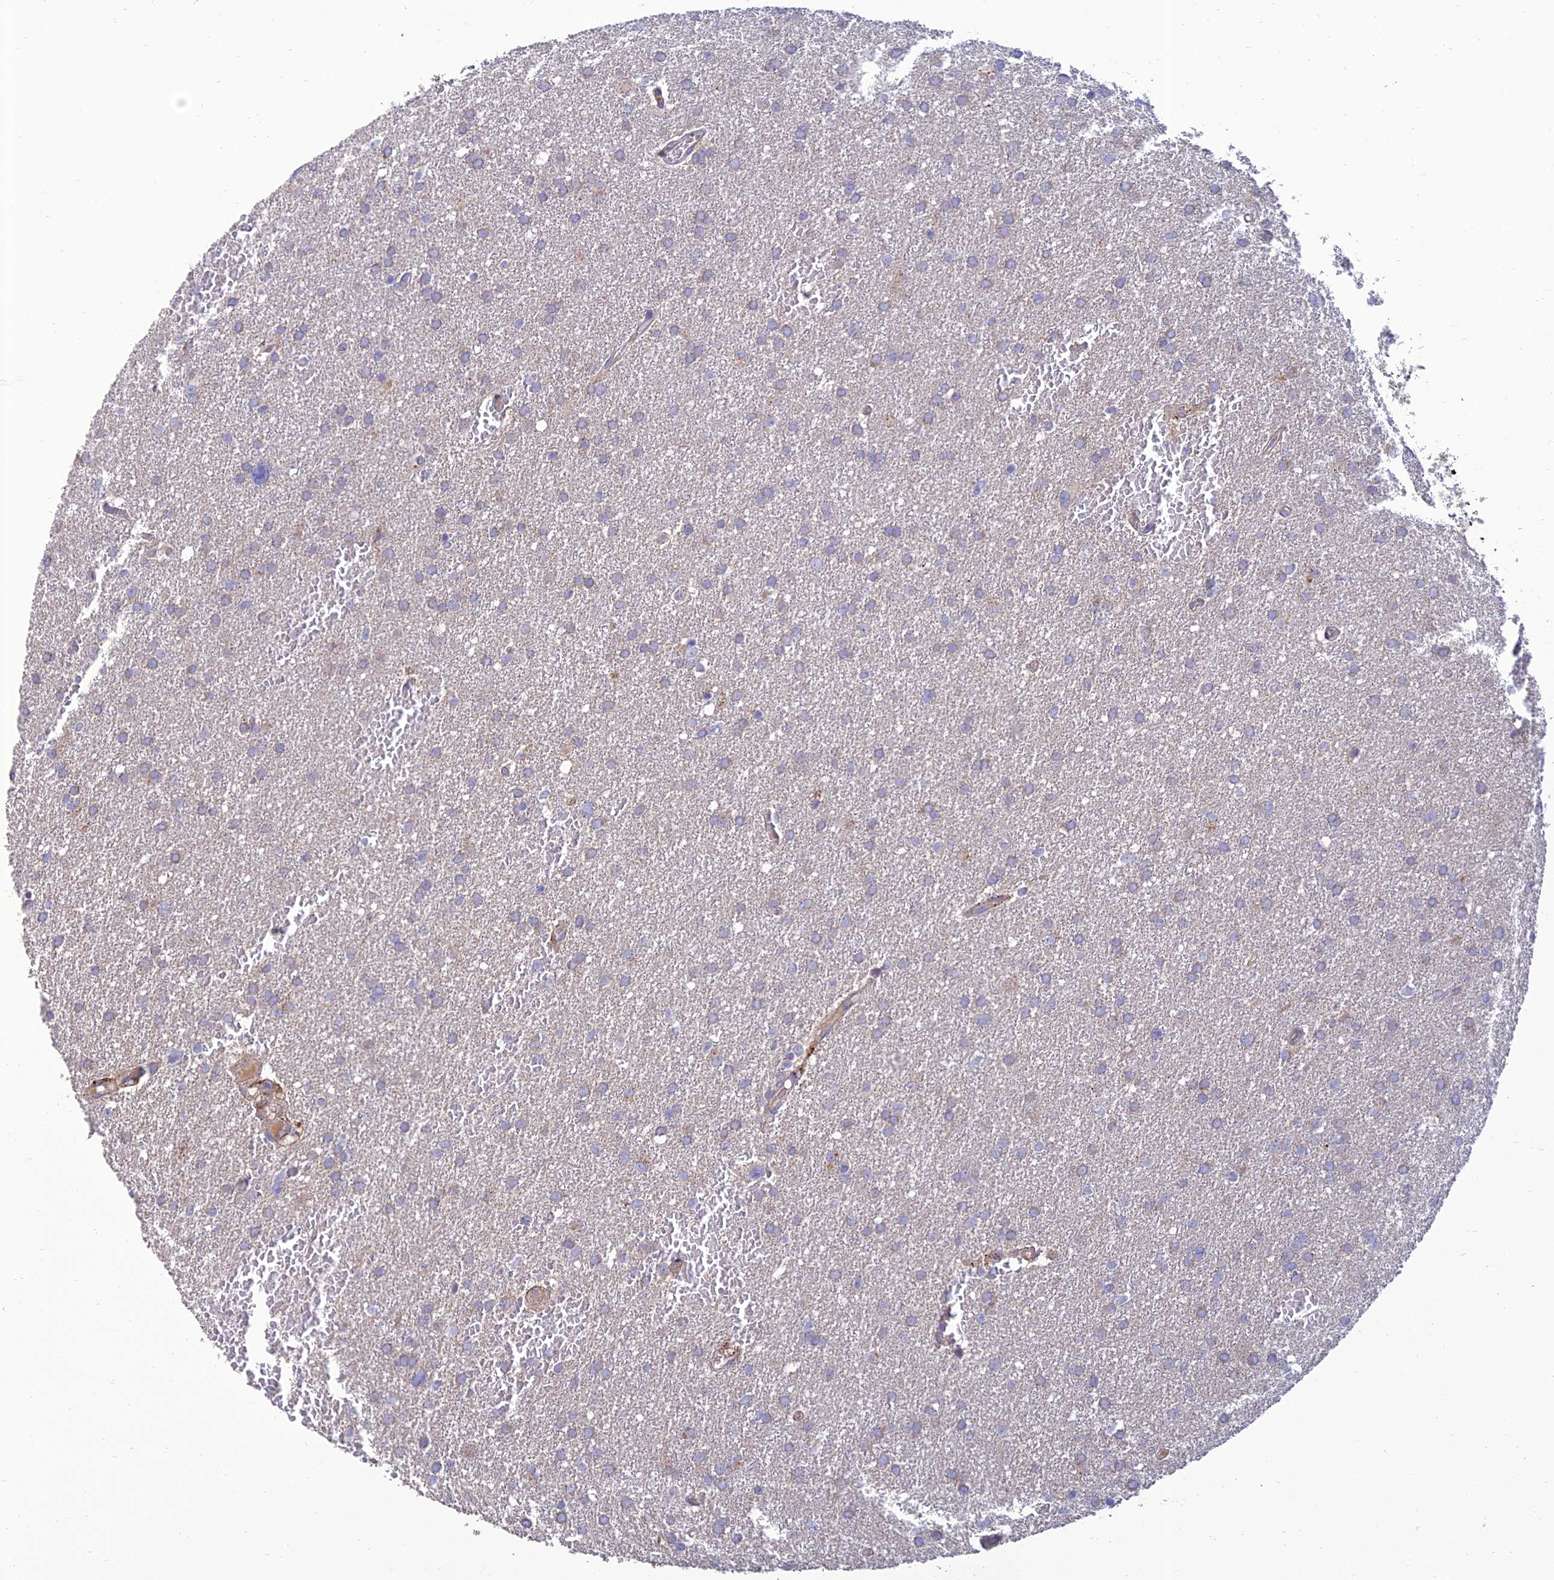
{"staining": {"intensity": "negative", "quantity": "none", "location": "none"}, "tissue": "glioma", "cell_type": "Tumor cells", "image_type": "cancer", "snomed": [{"axis": "morphology", "description": "Glioma, malignant, High grade"}, {"axis": "topography", "description": "Cerebral cortex"}], "caption": "There is no significant positivity in tumor cells of glioma. (DAB IHC visualized using brightfield microscopy, high magnification).", "gene": "RCN3", "patient": {"sex": "female", "age": 36}}